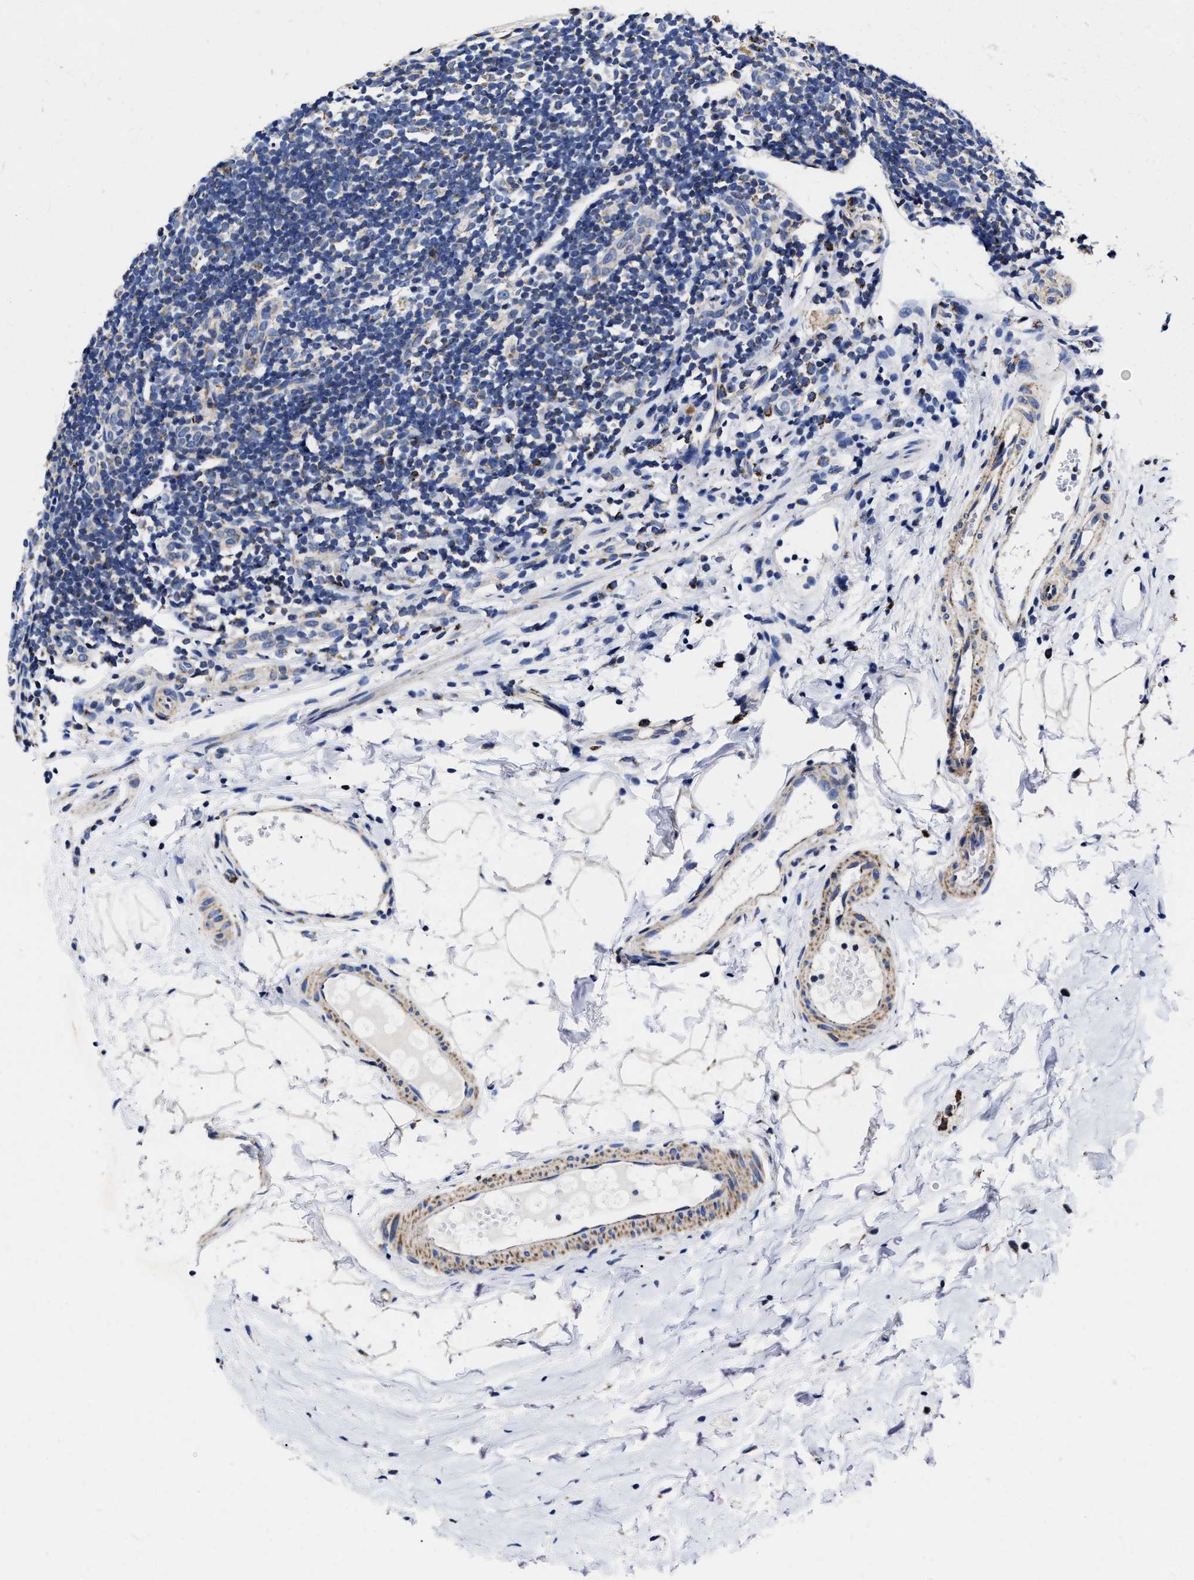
{"staining": {"intensity": "moderate", "quantity": "25%-75%", "location": "cytoplasmic/membranous"}, "tissue": "appendix", "cell_type": "Glandular cells", "image_type": "normal", "snomed": [{"axis": "morphology", "description": "Normal tissue, NOS"}, {"axis": "topography", "description": "Appendix"}], "caption": "A brown stain highlights moderate cytoplasmic/membranous positivity of a protein in glandular cells of unremarkable appendix. Ihc stains the protein in brown and the nuclei are stained blue.", "gene": "HINT2", "patient": {"sex": "female", "age": 20}}